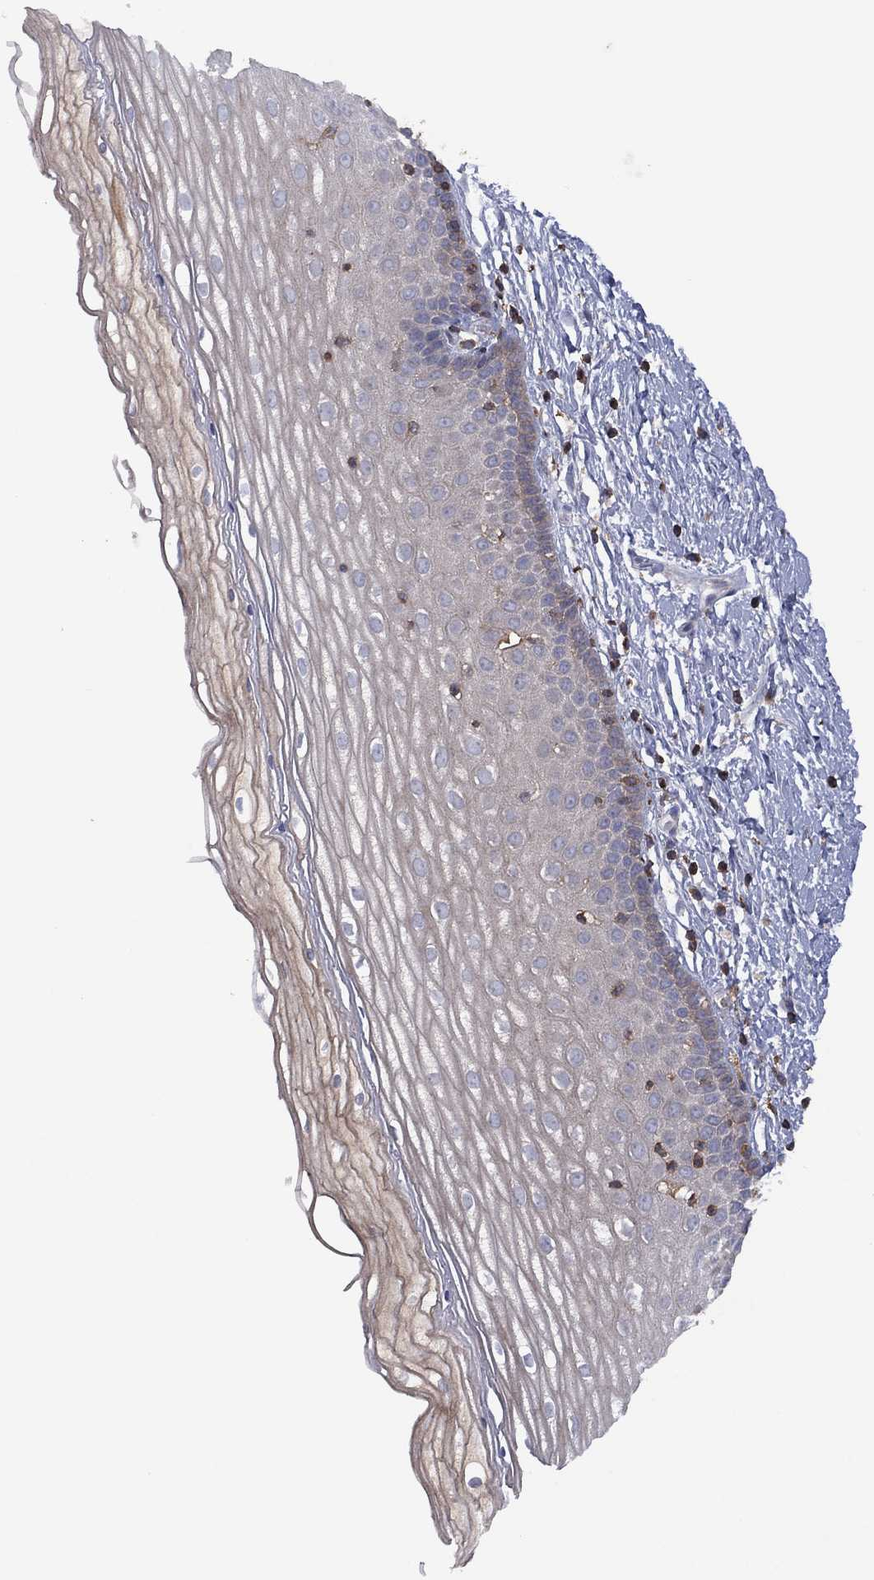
{"staining": {"intensity": "negative", "quantity": "none", "location": "none"}, "tissue": "cervix", "cell_type": "Glandular cells", "image_type": "normal", "snomed": [{"axis": "morphology", "description": "Normal tissue, NOS"}, {"axis": "topography", "description": "Cervix"}], "caption": "The immunohistochemistry (IHC) histopathology image has no significant expression in glandular cells of cervix. Nuclei are stained in blue.", "gene": "DOCK8", "patient": {"sex": "female", "age": 37}}